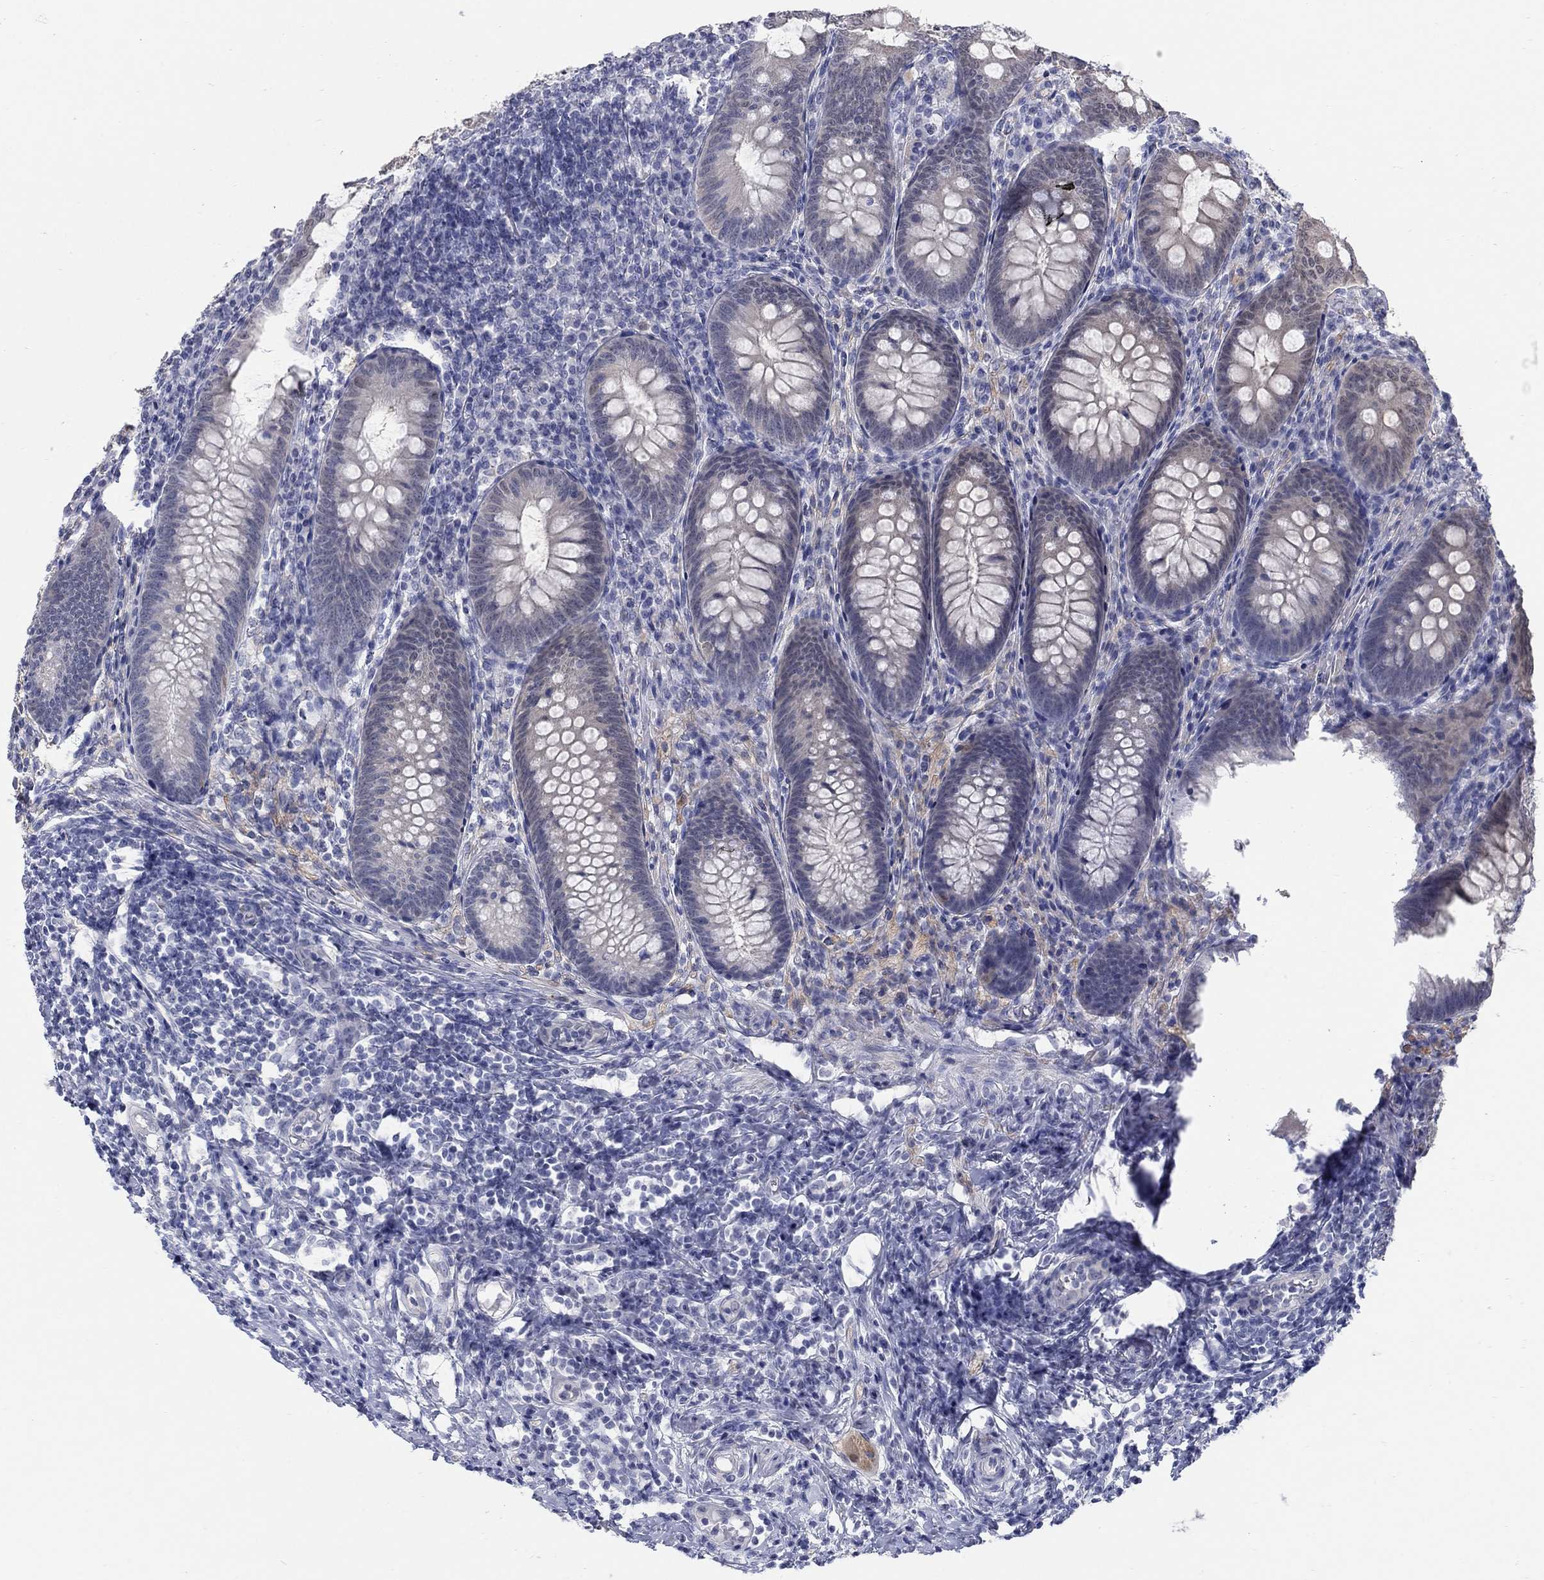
{"staining": {"intensity": "negative", "quantity": "none", "location": "none"}, "tissue": "appendix", "cell_type": "Glandular cells", "image_type": "normal", "snomed": [{"axis": "morphology", "description": "Normal tissue, NOS"}, {"axis": "morphology", "description": "Inflammation, NOS"}, {"axis": "topography", "description": "Appendix"}], "caption": "Immunohistochemistry image of unremarkable appendix: human appendix stained with DAB (3,3'-diaminobenzidine) displays no significant protein staining in glandular cells.", "gene": "ATP6V1G2", "patient": {"sex": "male", "age": 16}}